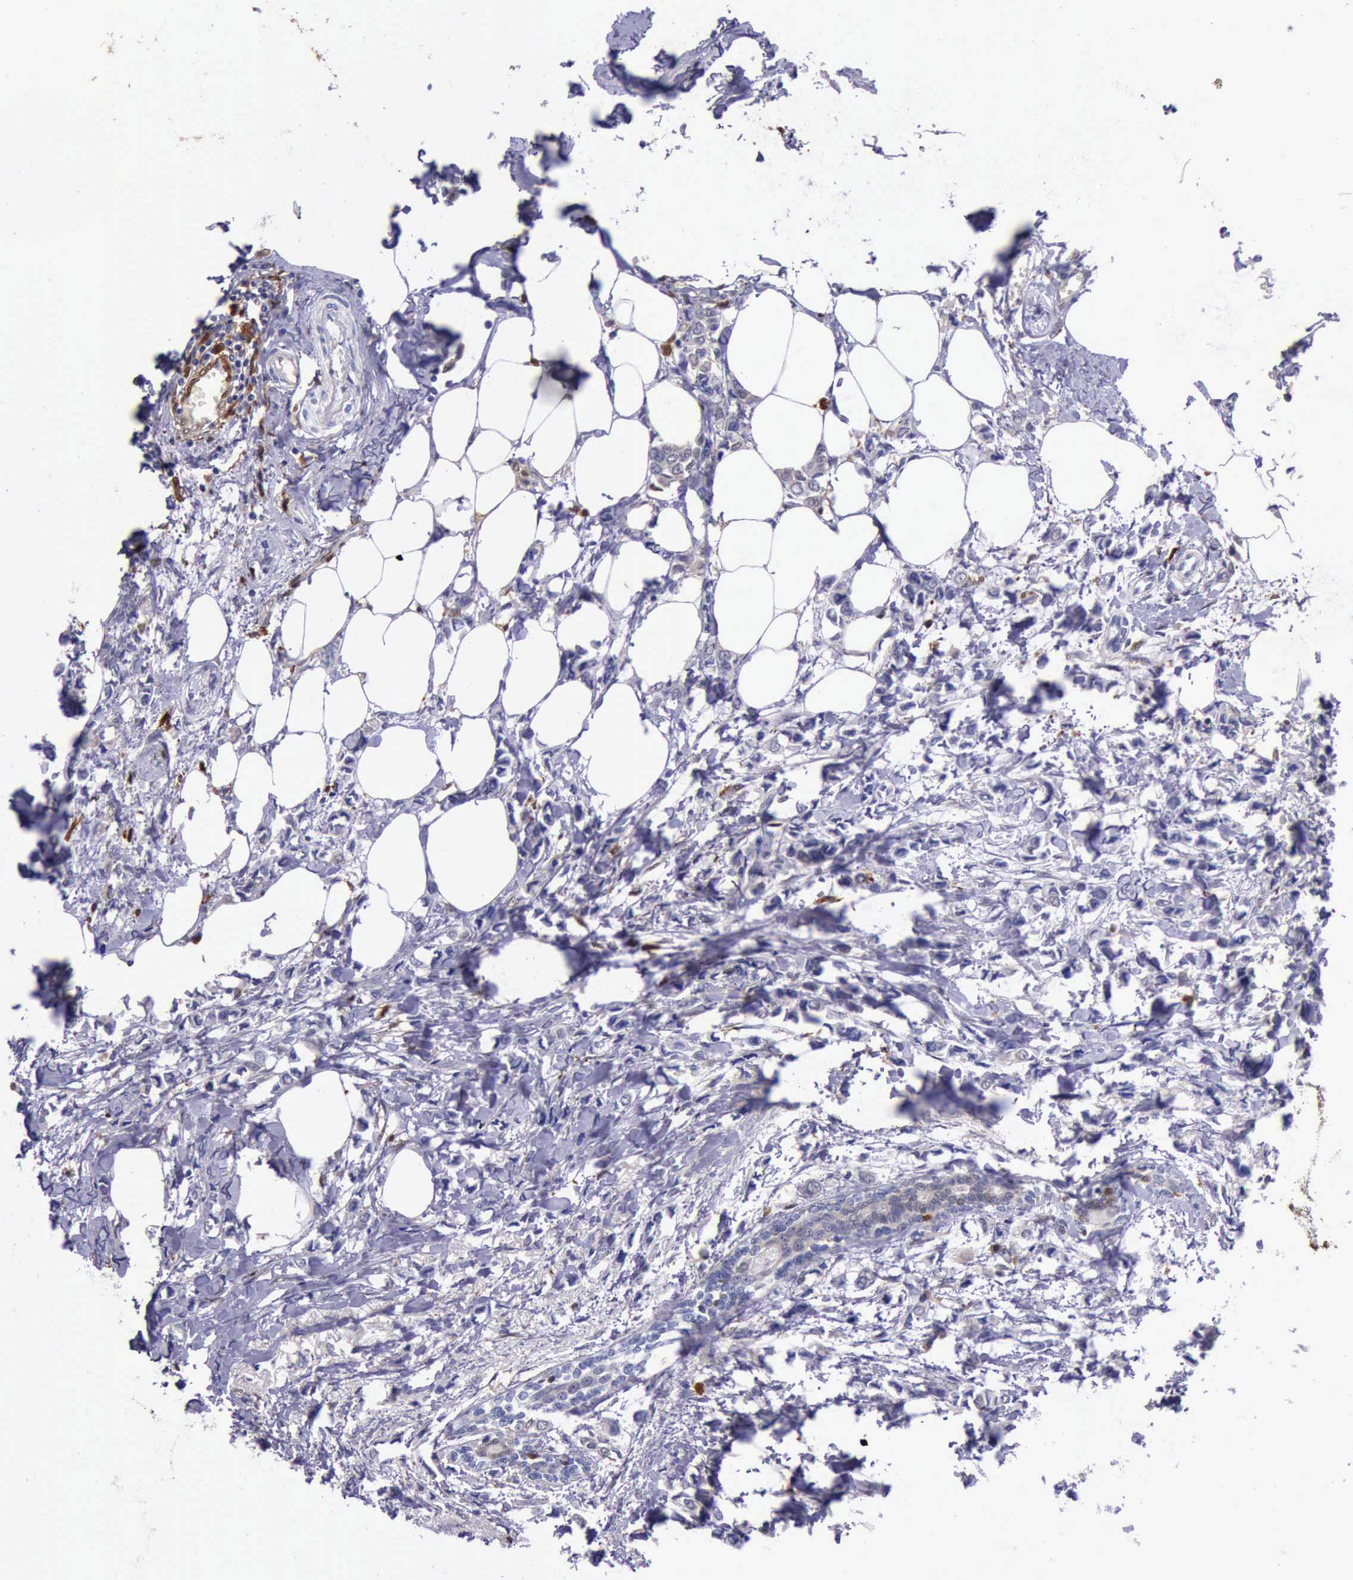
{"staining": {"intensity": "weak", "quantity": "<25%", "location": "cytoplasmic/membranous,nuclear"}, "tissue": "breast cancer", "cell_type": "Tumor cells", "image_type": "cancer", "snomed": [{"axis": "morphology", "description": "Lobular carcinoma"}, {"axis": "topography", "description": "Breast"}], "caption": "Immunohistochemistry micrograph of breast cancer (lobular carcinoma) stained for a protein (brown), which exhibits no positivity in tumor cells.", "gene": "TYMP", "patient": {"sex": "female", "age": 51}}